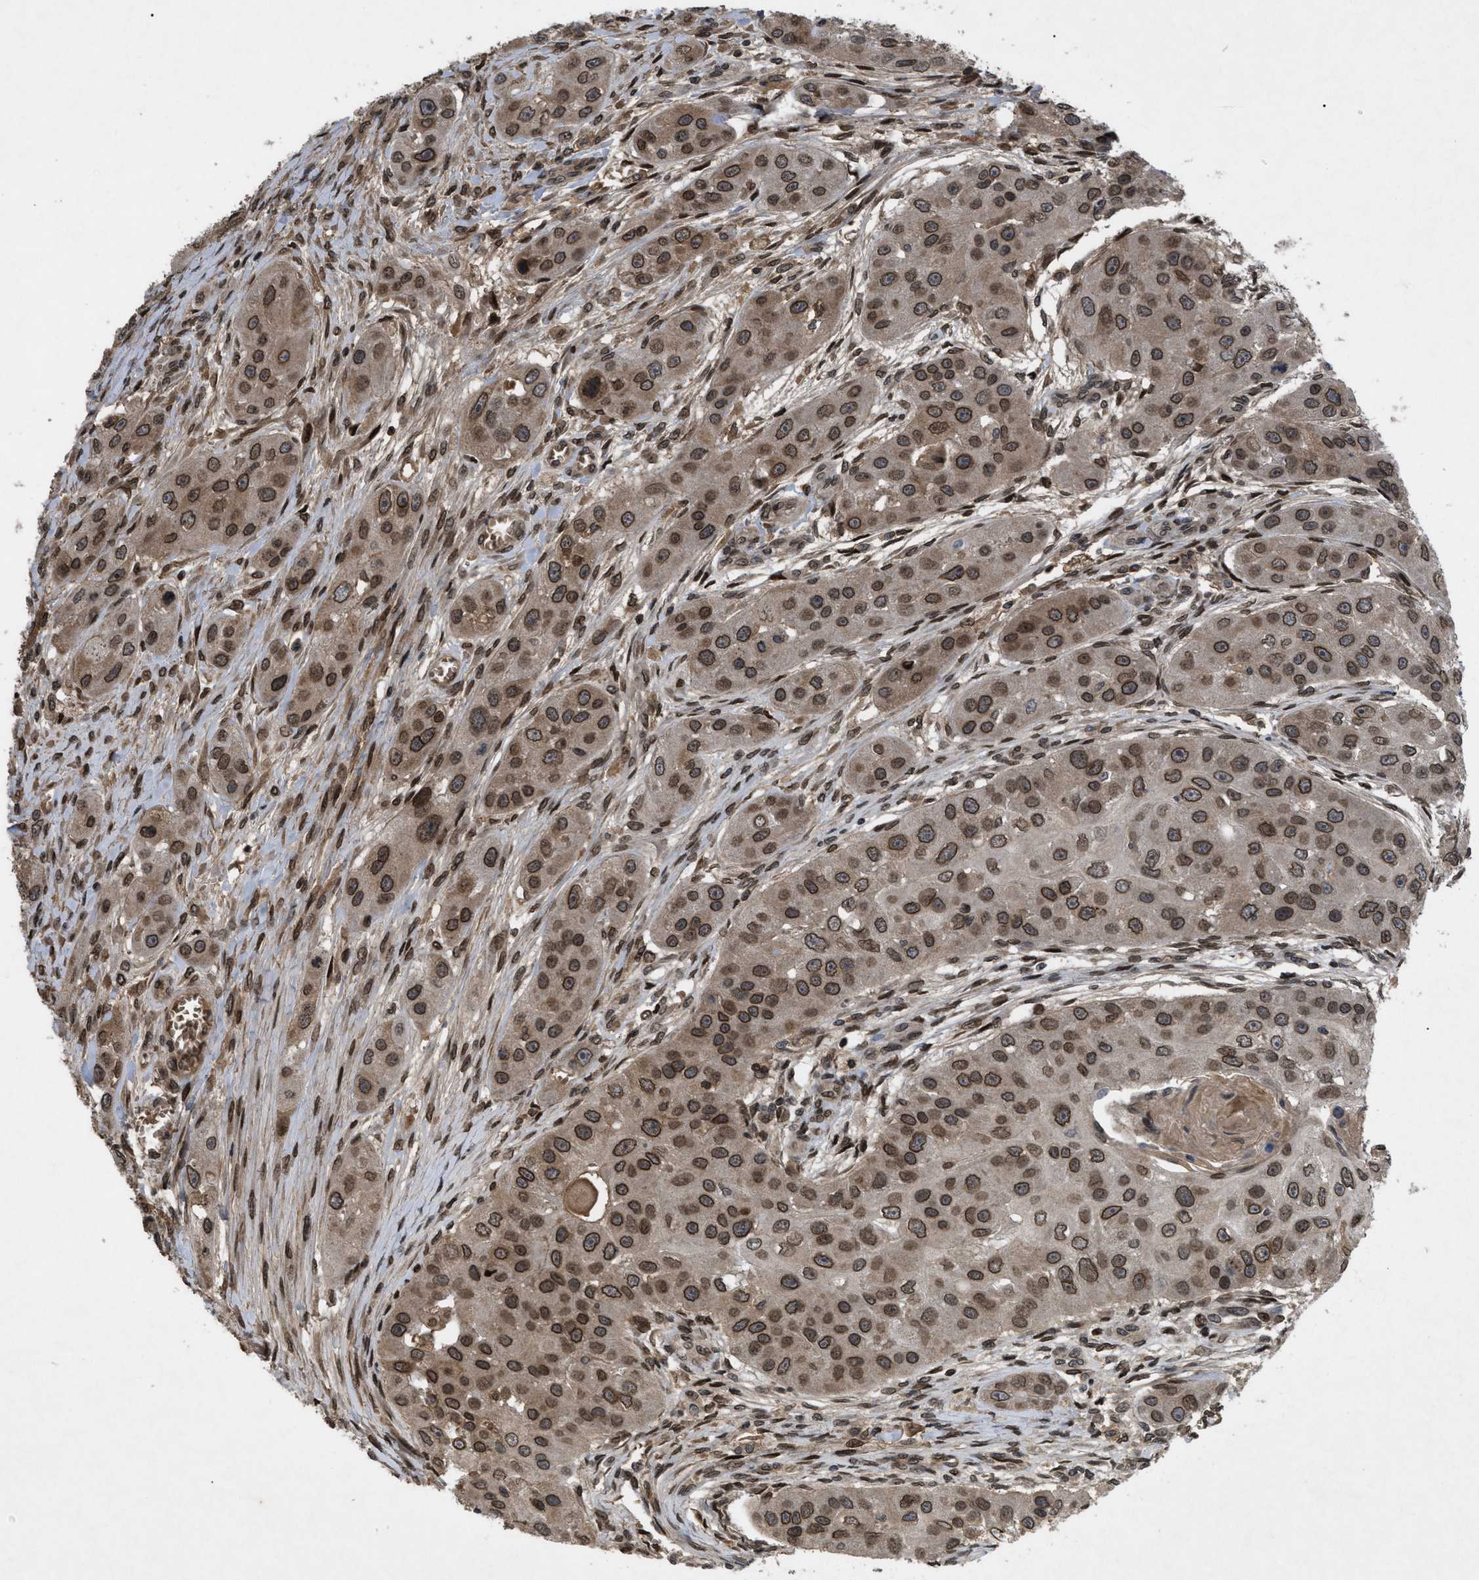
{"staining": {"intensity": "strong", "quantity": ">75%", "location": "cytoplasmic/membranous,nuclear"}, "tissue": "head and neck cancer", "cell_type": "Tumor cells", "image_type": "cancer", "snomed": [{"axis": "morphology", "description": "Normal tissue, NOS"}, {"axis": "morphology", "description": "Squamous cell carcinoma, NOS"}, {"axis": "topography", "description": "Skeletal muscle"}, {"axis": "topography", "description": "Head-Neck"}], "caption": "The immunohistochemical stain highlights strong cytoplasmic/membranous and nuclear staining in tumor cells of head and neck squamous cell carcinoma tissue.", "gene": "CRY1", "patient": {"sex": "male", "age": 51}}